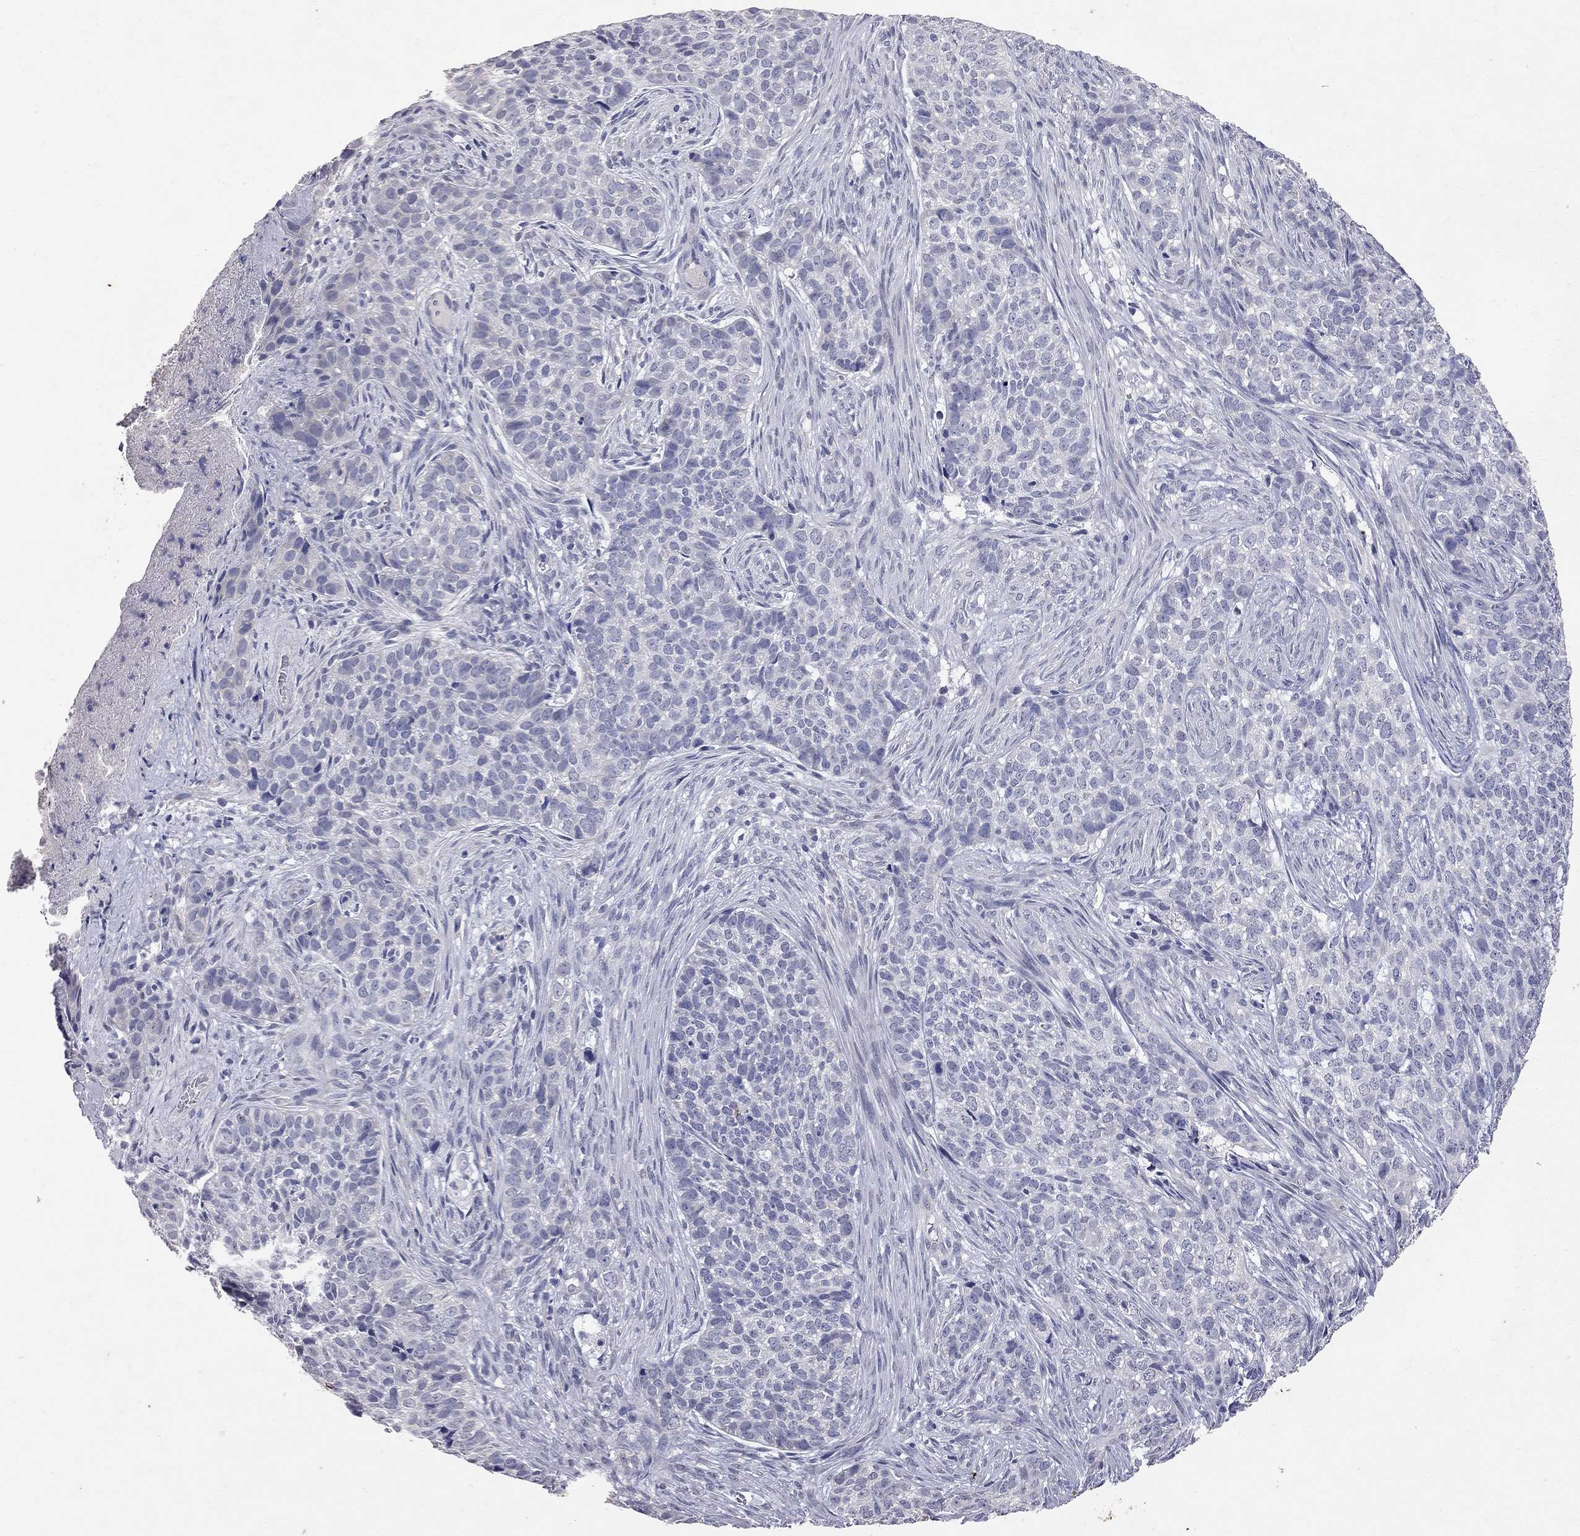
{"staining": {"intensity": "negative", "quantity": "none", "location": "none"}, "tissue": "skin cancer", "cell_type": "Tumor cells", "image_type": "cancer", "snomed": [{"axis": "morphology", "description": "Basal cell carcinoma"}, {"axis": "topography", "description": "Skin"}], "caption": "IHC image of neoplastic tissue: human basal cell carcinoma (skin) stained with DAB demonstrates no significant protein positivity in tumor cells.", "gene": "NOS2", "patient": {"sex": "female", "age": 69}}